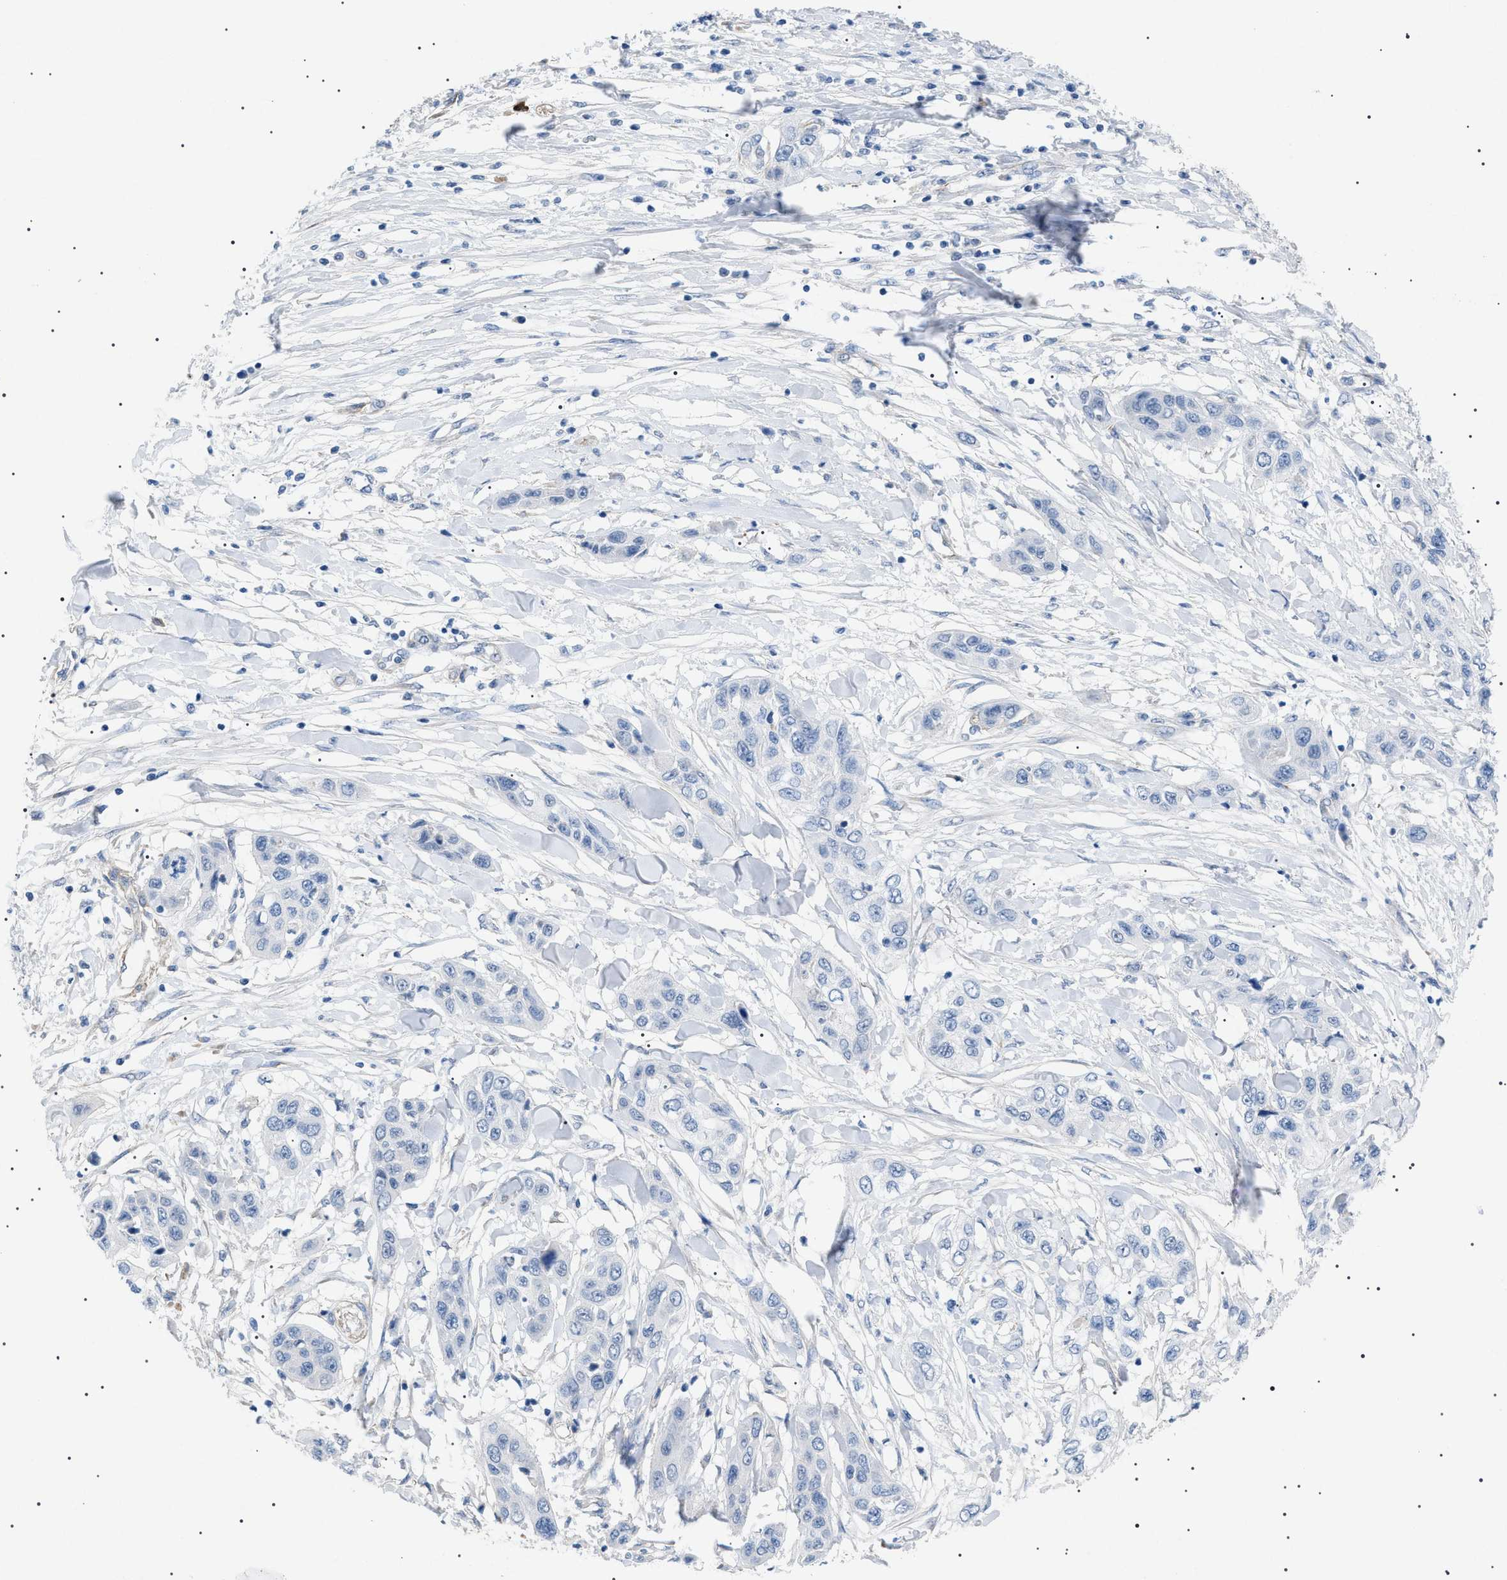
{"staining": {"intensity": "negative", "quantity": "none", "location": "none"}, "tissue": "pancreatic cancer", "cell_type": "Tumor cells", "image_type": "cancer", "snomed": [{"axis": "morphology", "description": "Adenocarcinoma, NOS"}, {"axis": "topography", "description": "Pancreas"}], "caption": "There is no significant staining in tumor cells of pancreatic cancer. The staining was performed using DAB to visualize the protein expression in brown, while the nuclei were stained in blue with hematoxylin (Magnification: 20x).", "gene": "ADAMTS1", "patient": {"sex": "female", "age": 70}}